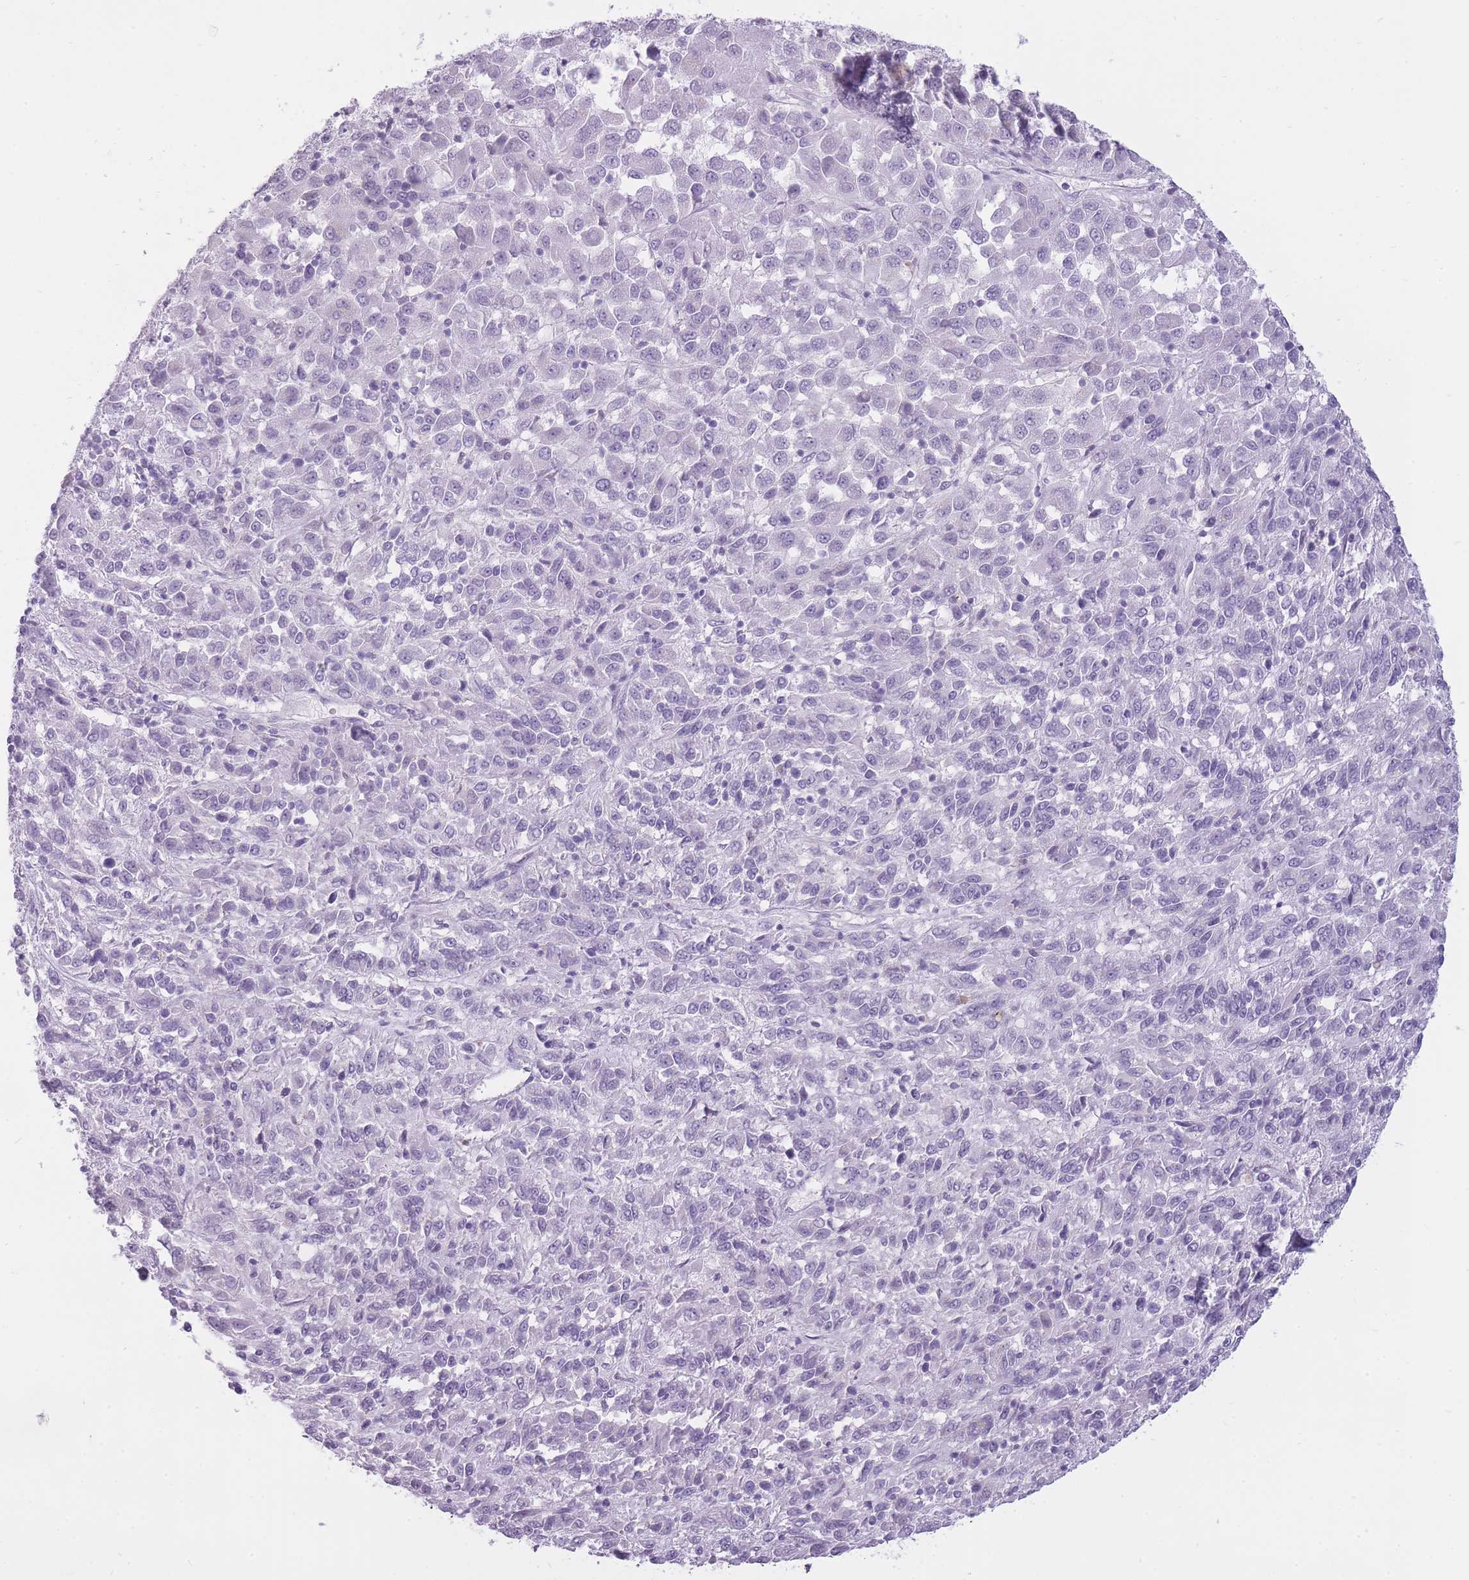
{"staining": {"intensity": "negative", "quantity": "none", "location": "none"}, "tissue": "melanoma", "cell_type": "Tumor cells", "image_type": "cancer", "snomed": [{"axis": "morphology", "description": "Malignant melanoma, Metastatic site"}, {"axis": "topography", "description": "Lung"}], "caption": "This is a histopathology image of IHC staining of malignant melanoma (metastatic site), which shows no expression in tumor cells.", "gene": "GOLGA6D", "patient": {"sex": "male", "age": 64}}